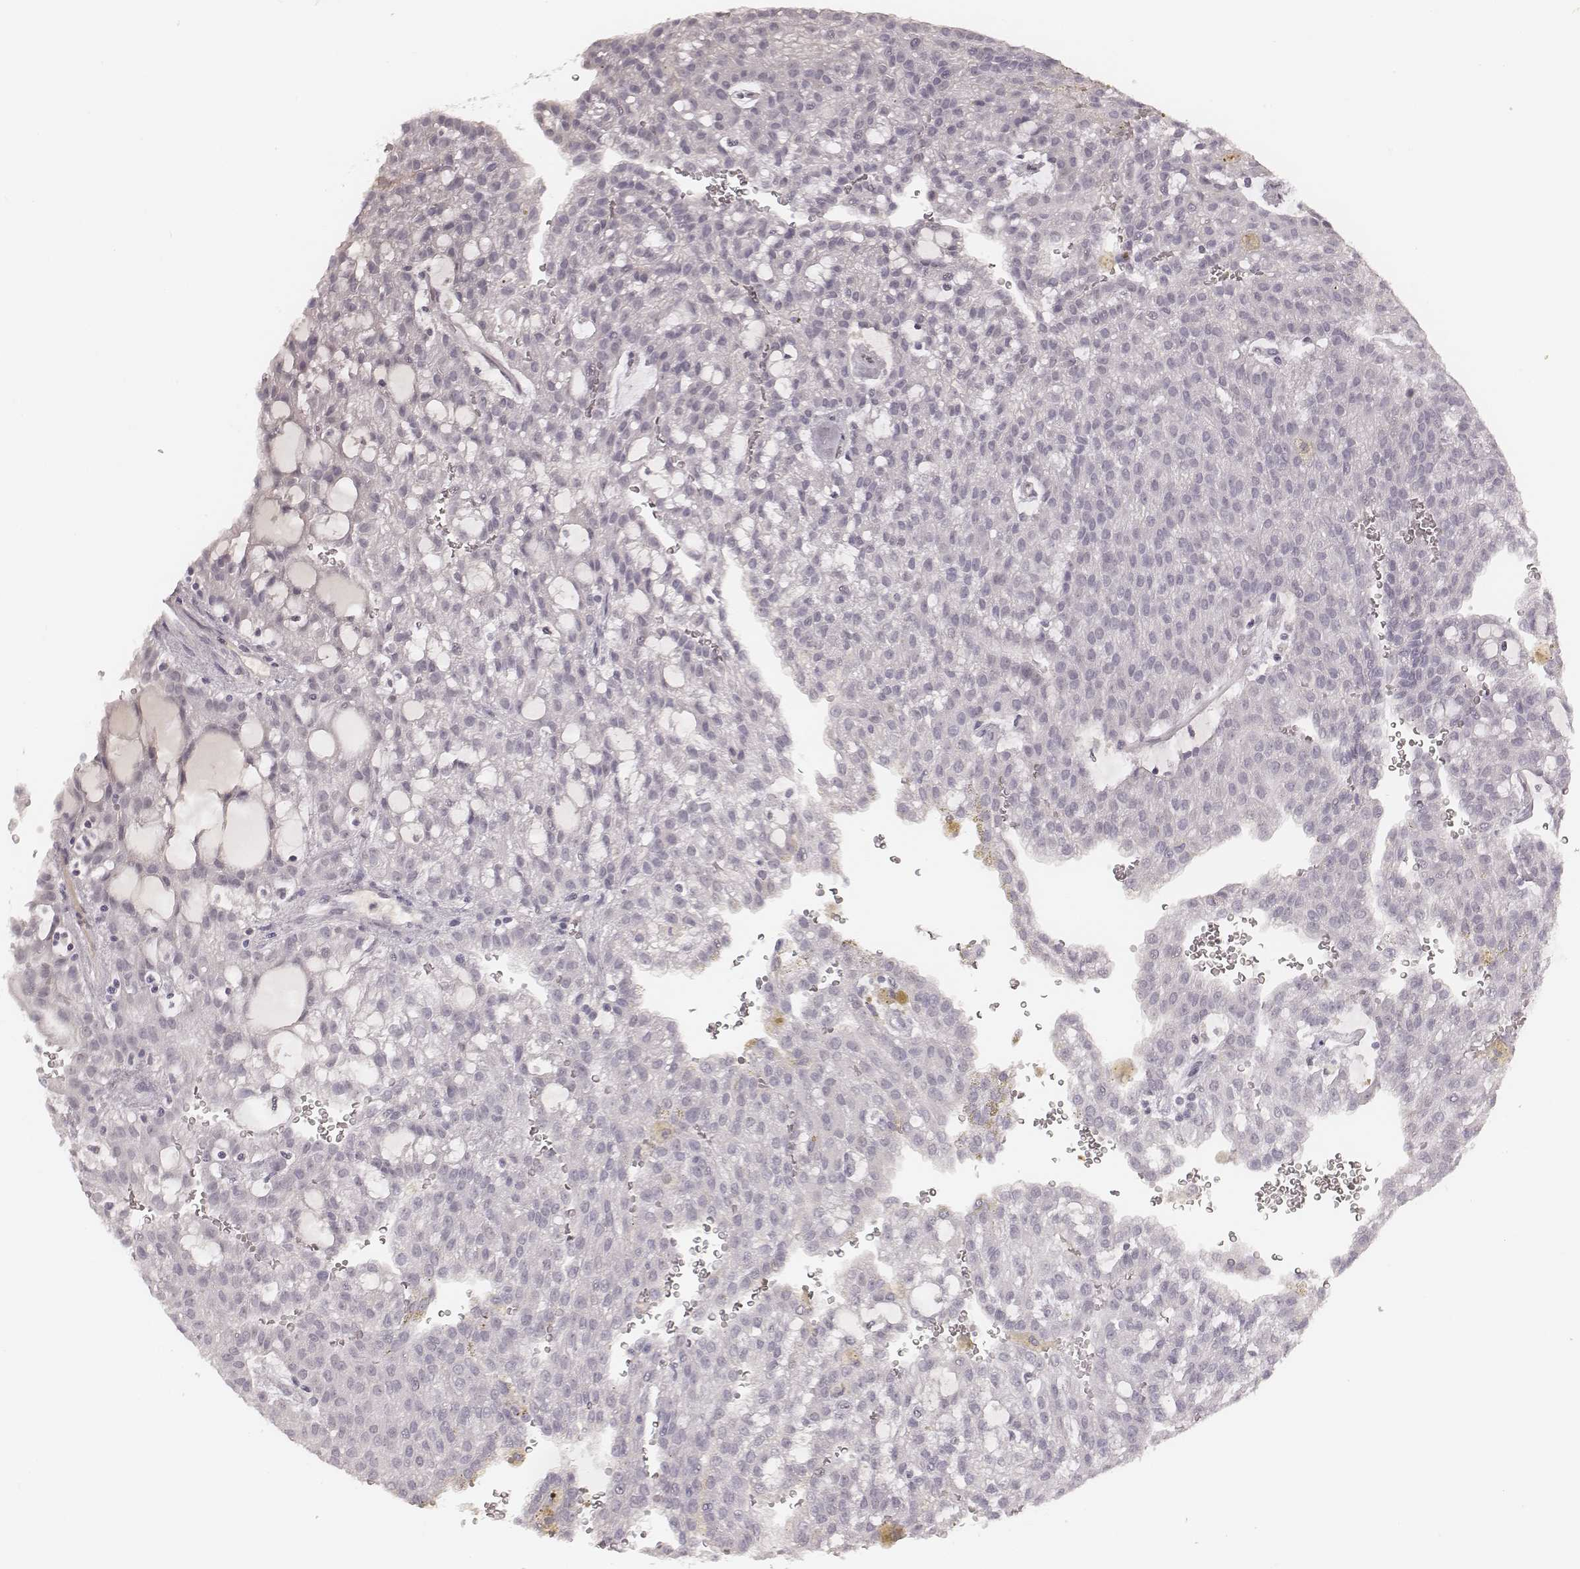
{"staining": {"intensity": "negative", "quantity": "none", "location": "none"}, "tissue": "renal cancer", "cell_type": "Tumor cells", "image_type": "cancer", "snomed": [{"axis": "morphology", "description": "Adenocarcinoma, NOS"}, {"axis": "topography", "description": "Kidney"}], "caption": "The image displays no significant expression in tumor cells of renal cancer.", "gene": "MSX1", "patient": {"sex": "male", "age": 63}}